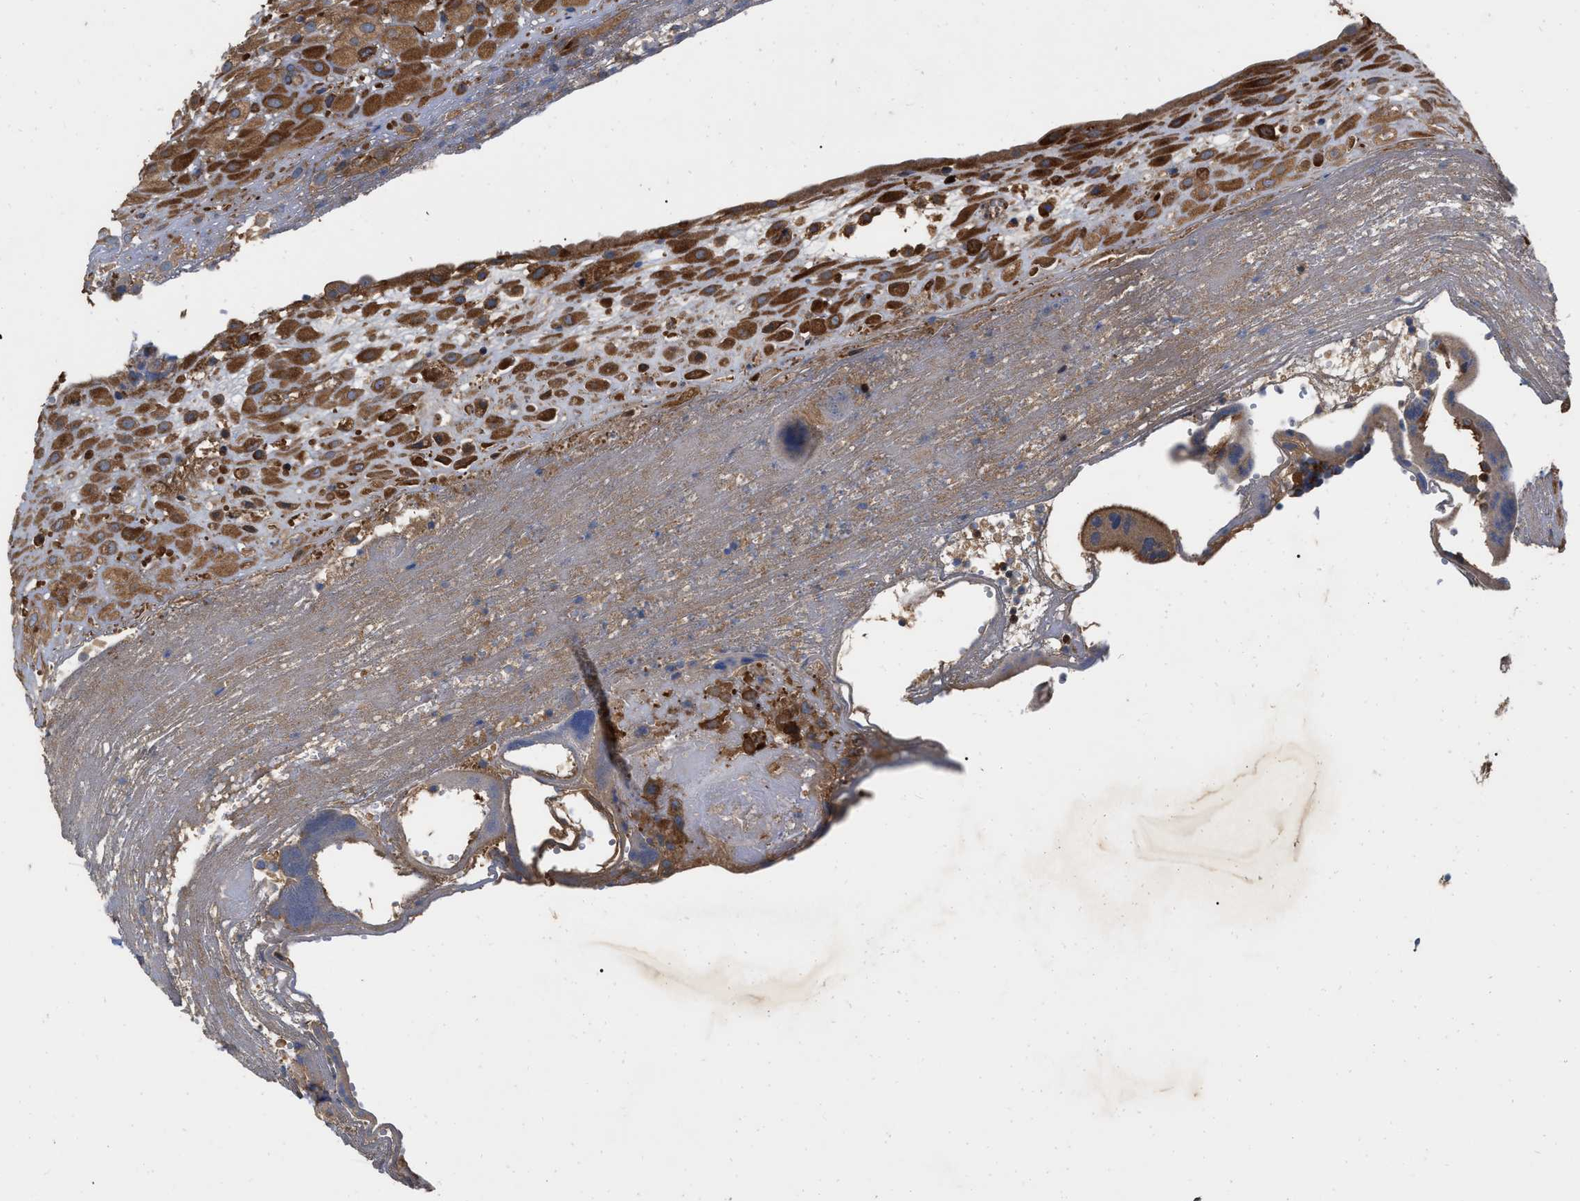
{"staining": {"intensity": "strong", "quantity": ">75%", "location": "cytoplasmic/membranous"}, "tissue": "placenta", "cell_type": "Decidual cells", "image_type": "normal", "snomed": [{"axis": "morphology", "description": "Normal tissue, NOS"}, {"axis": "topography", "description": "Placenta"}], "caption": "Normal placenta reveals strong cytoplasmic/membranous positivity in approximately >75% of decidual cells.", "gene": "RABEP1", "patient": {"sex": "female", "age": 18}}